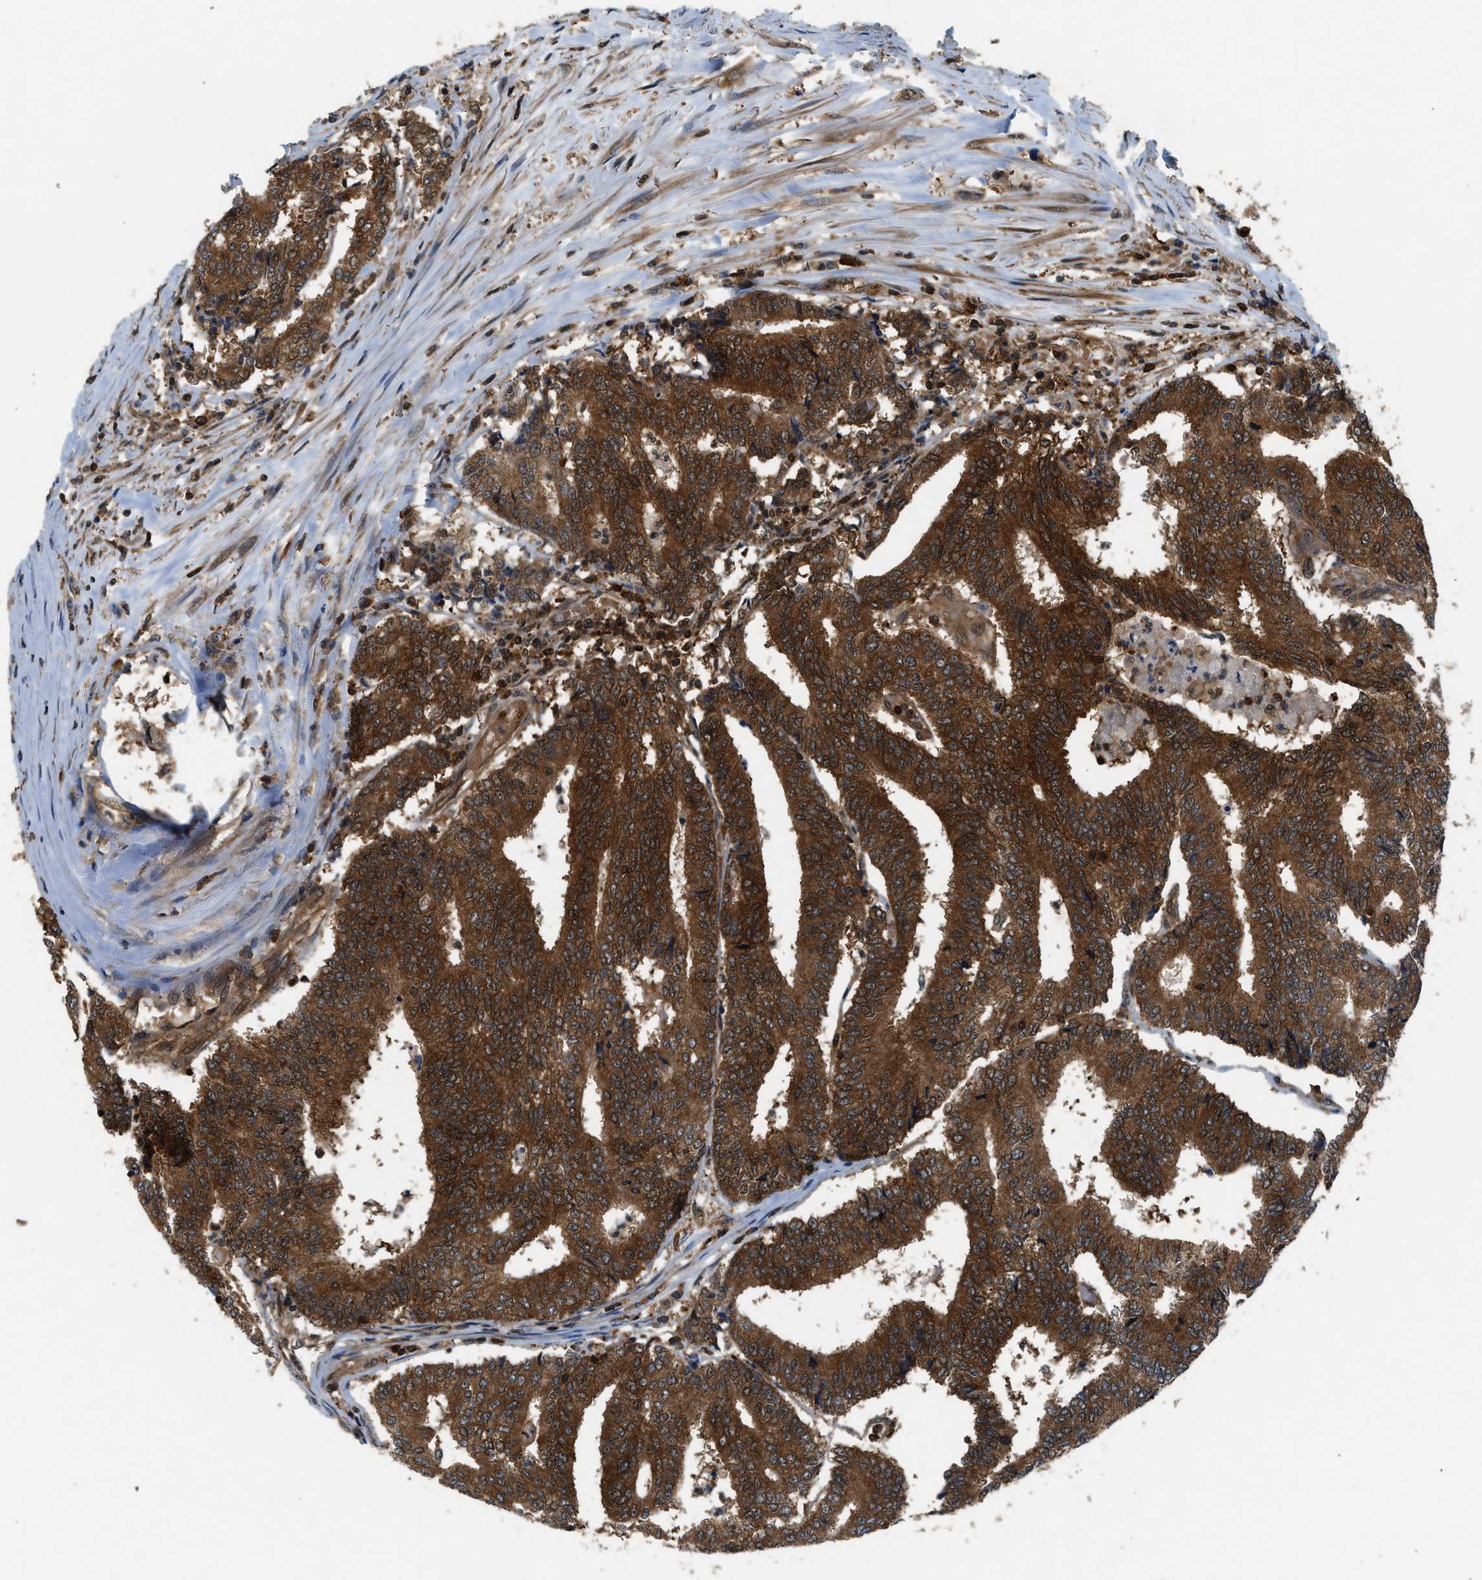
{"staining": {"intensity": "strong", "quantity": ">75%", "location": "cytoplasmic/membranous"}, "tissue": "prostate cancer", "cell_type": "Tumor cells", "image_type": "cancer", "snomed": [{"axis": "morphology", "description": "Normal tissue, NOS"}, {"axis": "morphology", "description": "Adenocarcinoma, High grade"}, {"axis": "topography", "description": "Prostate"}, {"axis": "topography", "description": "Seminal veicle"}], "caption": "DAB immunohistochemical staining of prostate cancer (adenocarcinoma (high-grade)) demonstrates strong cytoplasmic/membranous protein expression in about >75% of tumor cells. Nuclei are stained in blue.", "gene": "OXSR1", "patient": {"sex": "male", "age": 55}}